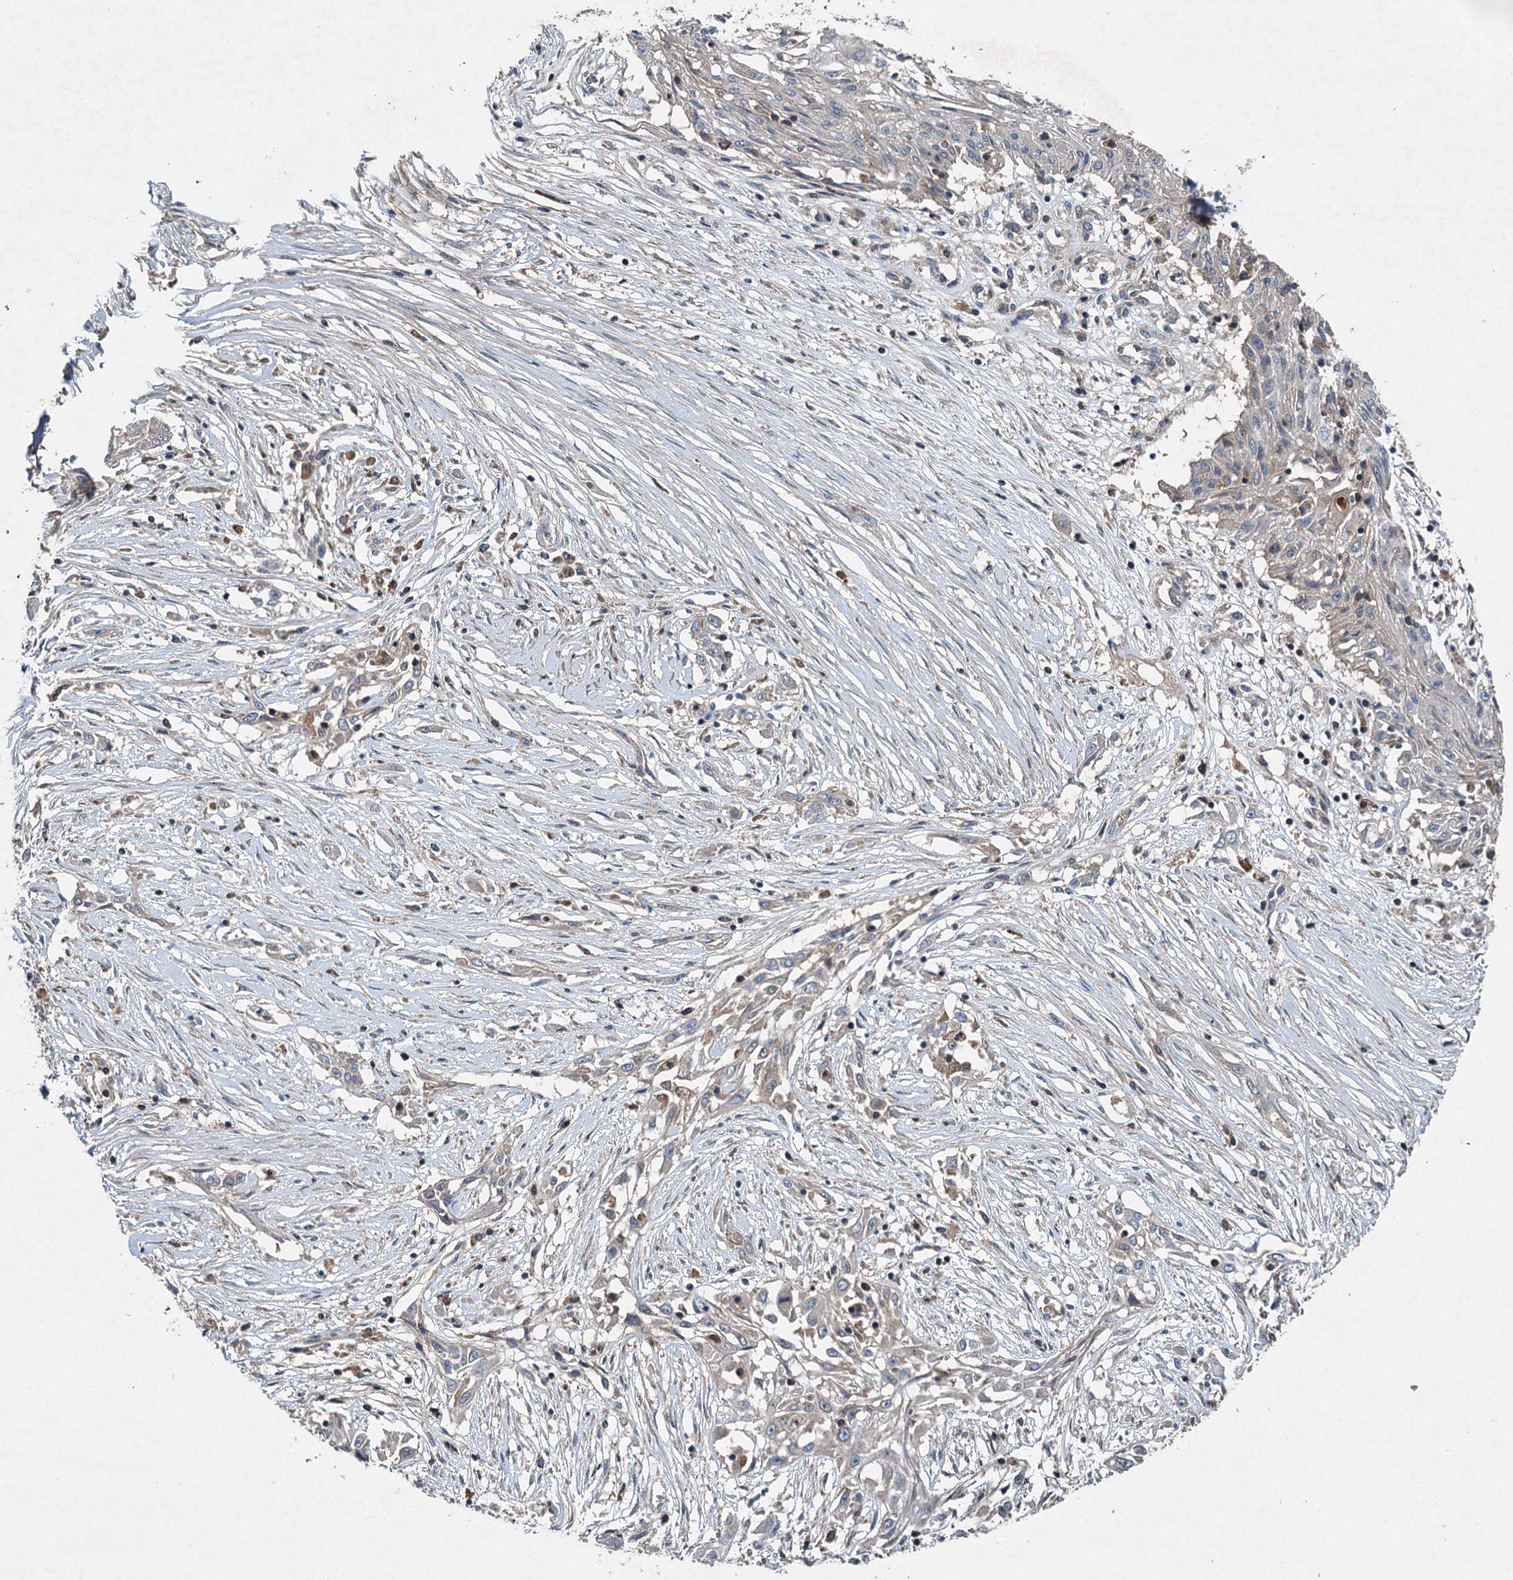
{"staining": {"intensity": "negative", "quantity": "none", "location": "none"}, "tissue": "skin cancer", "cell_type": "Tumor cells", "image_type": "cancer", "snomed": [{"axis": "morphology", "description": "Squamous cell carcinoma, NOS"}, {"axis": "morphology", "description": "Squamous cell carcinoma, metastatic, NOS"}, {"axis": "topography", "description": "Skin"}, {"axis": "topography", "description": "Lymph node"}], "caption": "A photomicrograph of skin cancer (squamous cell carcinoma) stained for a protein displays no brown staining in tumor cells.", "gene": "TAPBPL", "patient": {"sex": "male", "age": 75}}